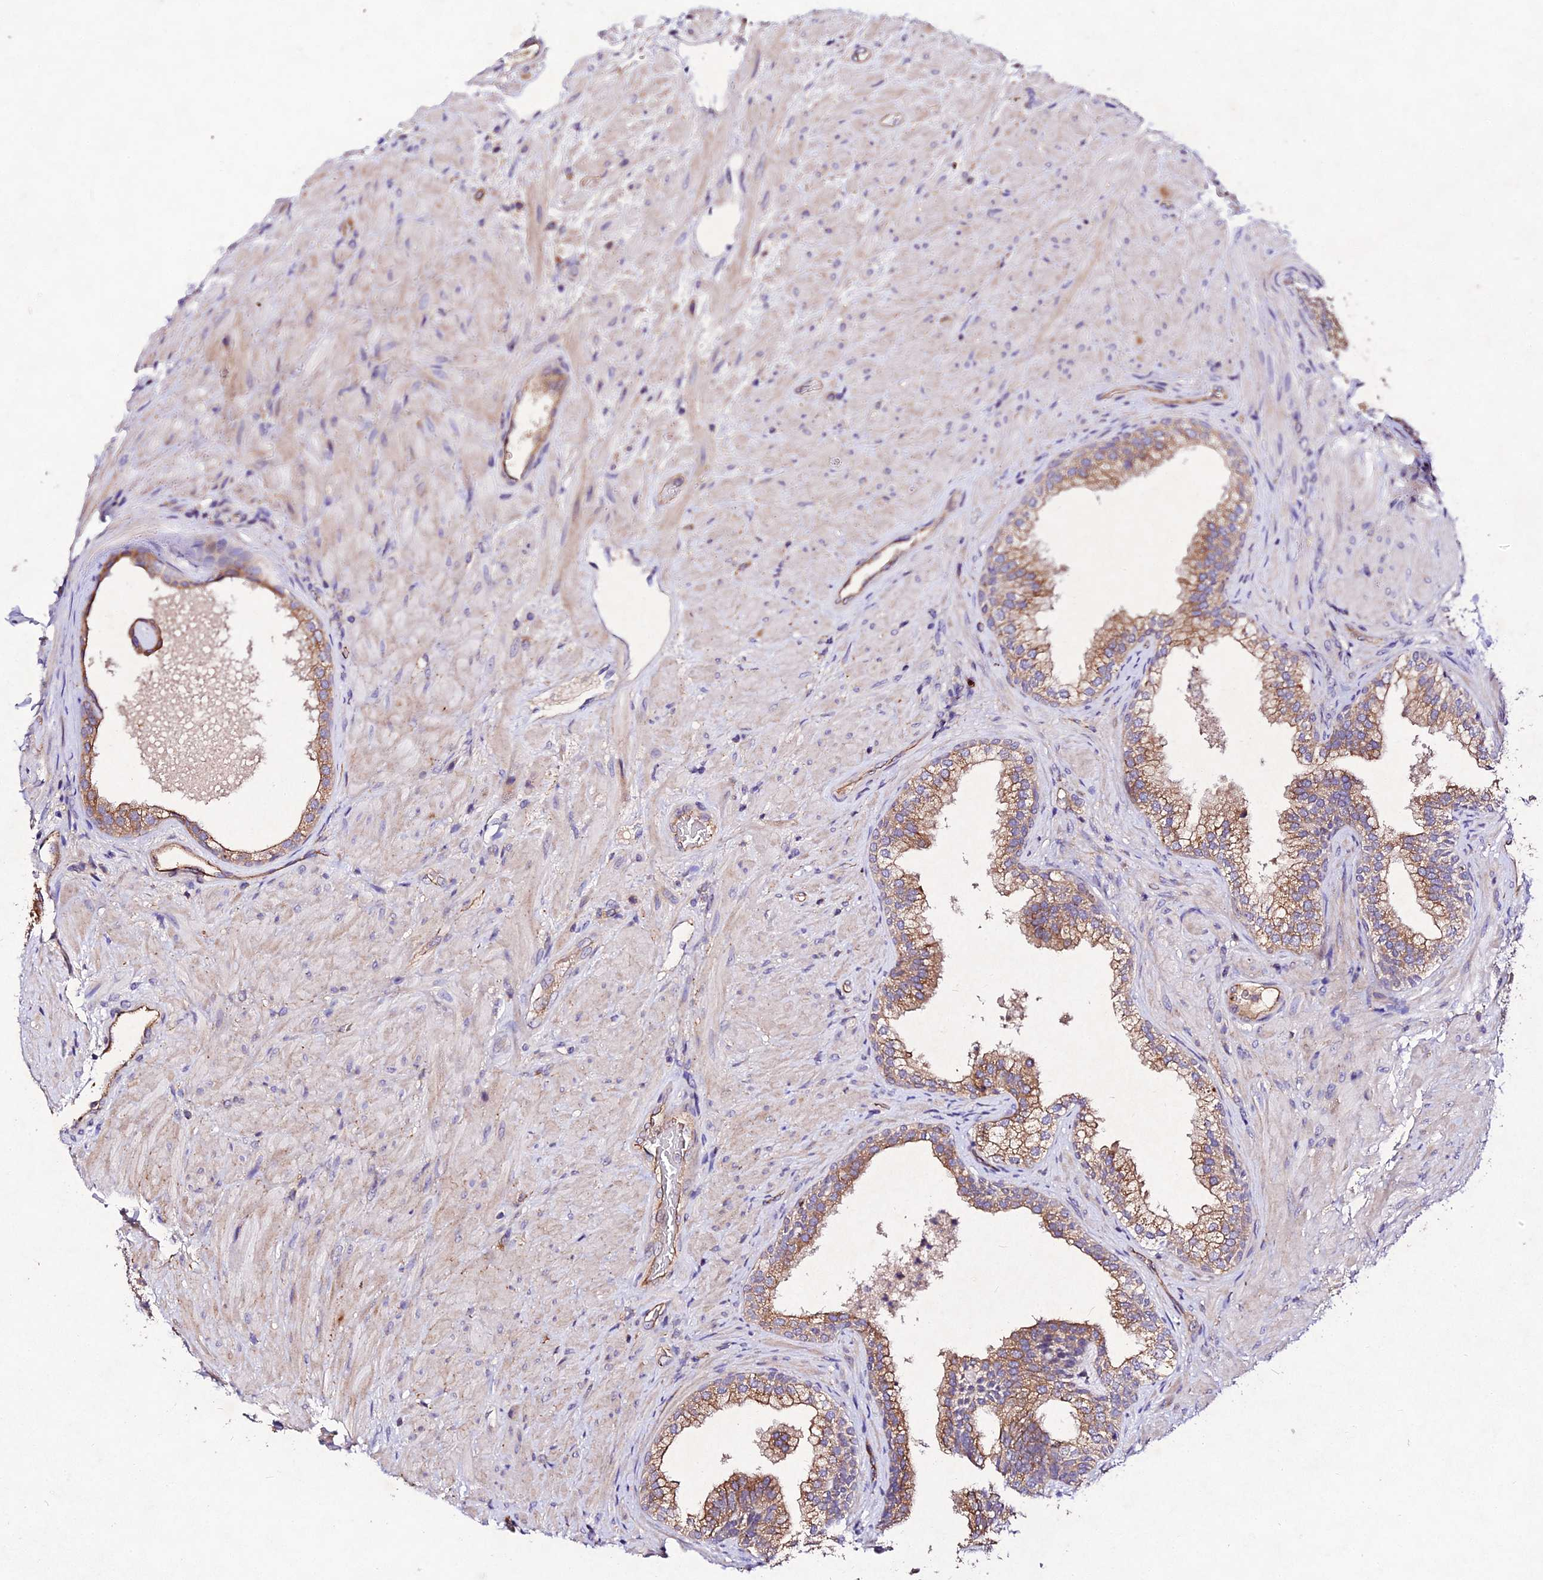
{"staining": {"intensity": "moderate", "quantity": ">75%", "location": "cytoplasmic/membranous"}, "tissue": "prostate", "cell_type": "Glandular cells", "image_type": "normal", "snomed": [{"axis": "morphology", "description": "Normal tissue, NOS"}, {"axis": "topography", "description": "Prostate"}], "caption": "Approximately >75% of glandular cells in unremarkable prostate exhibit moderate cytoplasmic/membranous protein positivity as visualized by brown immunohistochemical staining.", "gene": "AP3M1", "patient": {"sex": "male", "age": 76}}